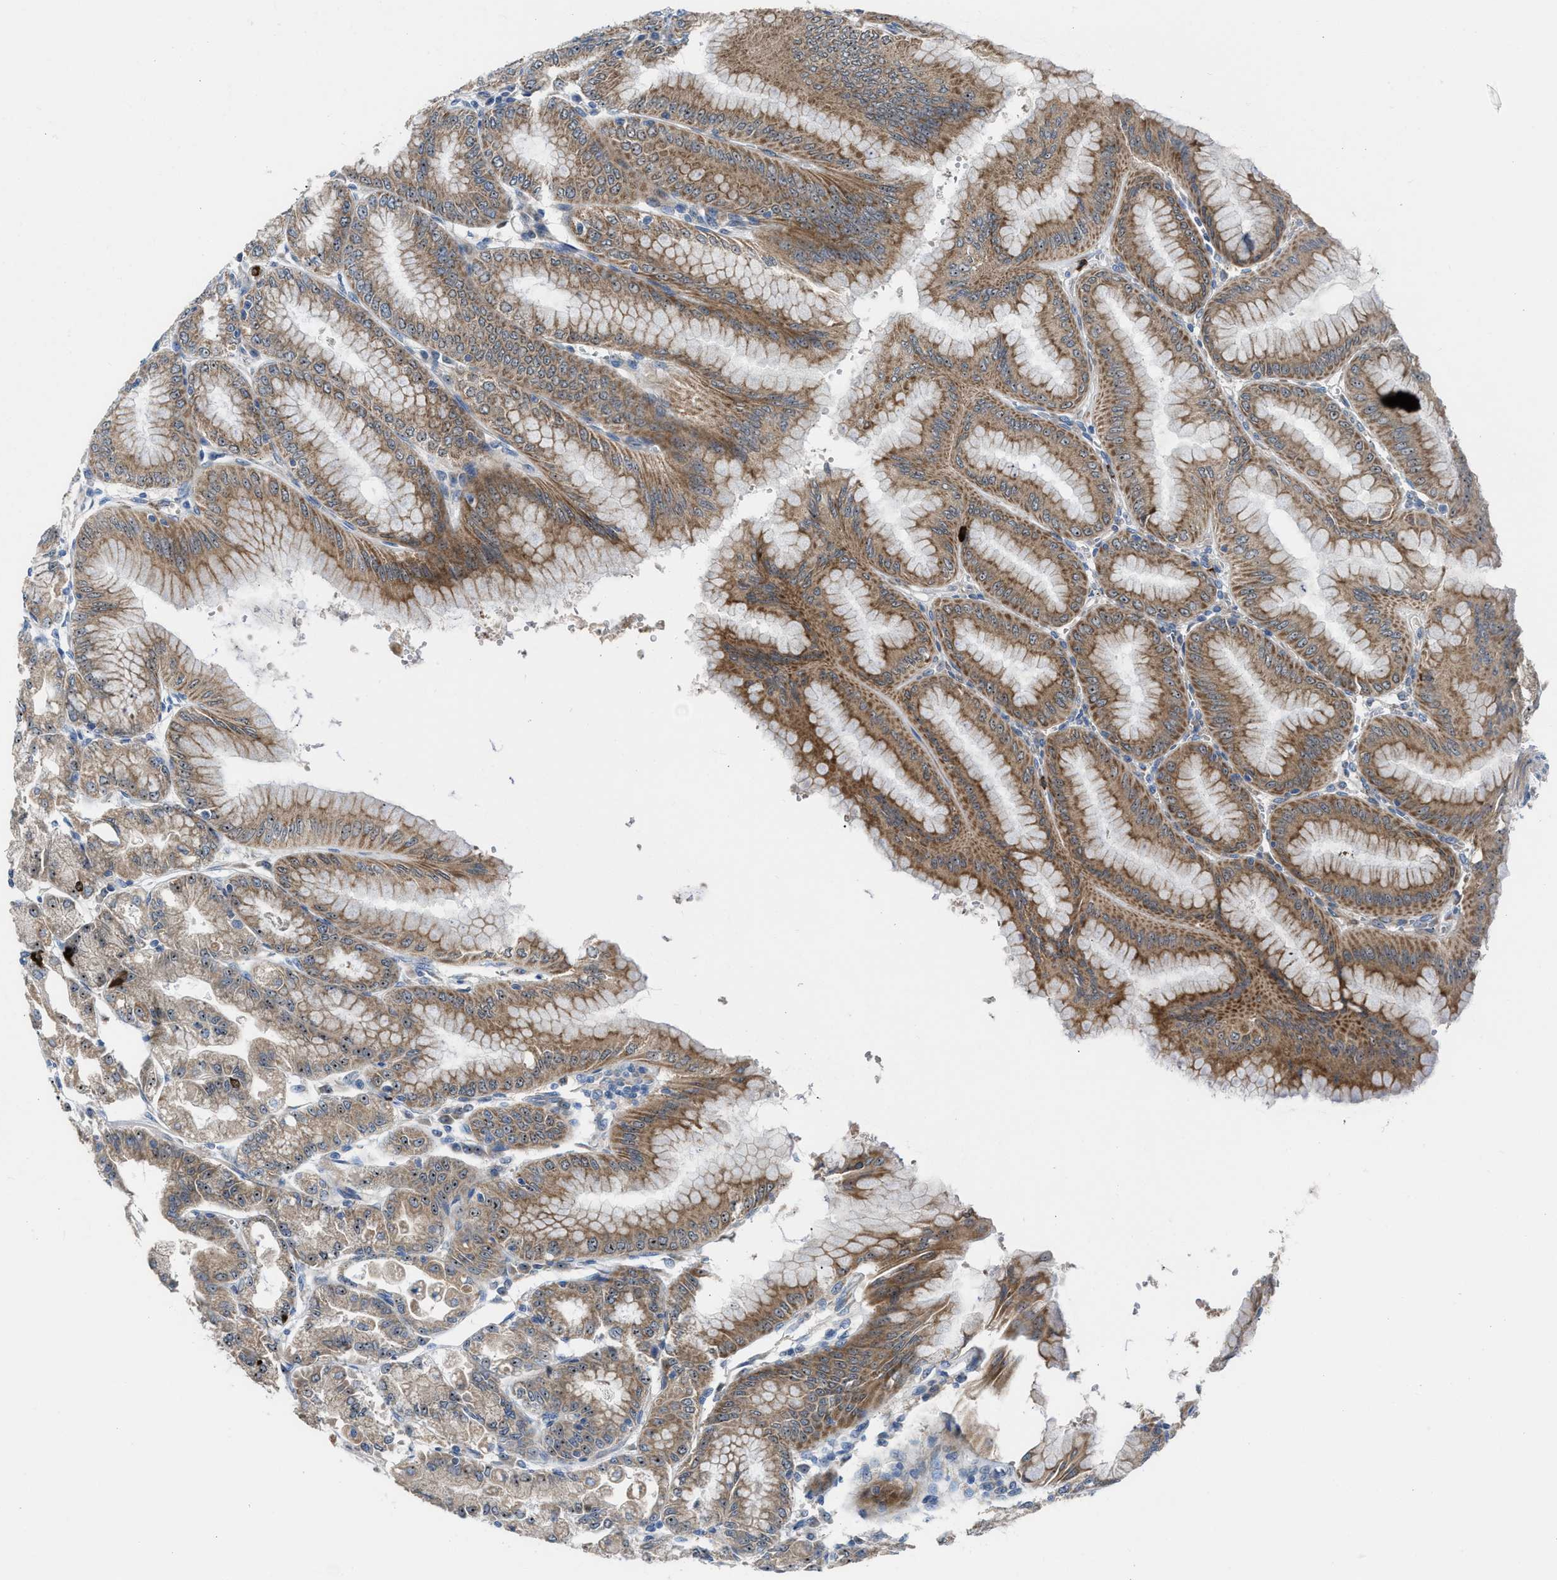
{"staining": {"intensity": "moderate", "quantity": ">75%", "location": "cytoplasmic/membranous,nuclear"}, "tissue": "stomach", "cell_type": "Glandular cells", "image_type": "normal", "snomed": [{"axis": "morphology", "description": "Normal tissue, NOS"}, {"axis": "topography", "description": "Stomach, lower"}], "caption": "High-power microscopy captured an immunohistochemistry photomicrograph of normal stomach, revealing moderate cytoplasmic/membranous,nuclear expression in about >75% of glandular cells.", "gene": "TPH1", "patient": {"sex": "male", "age": 71}}